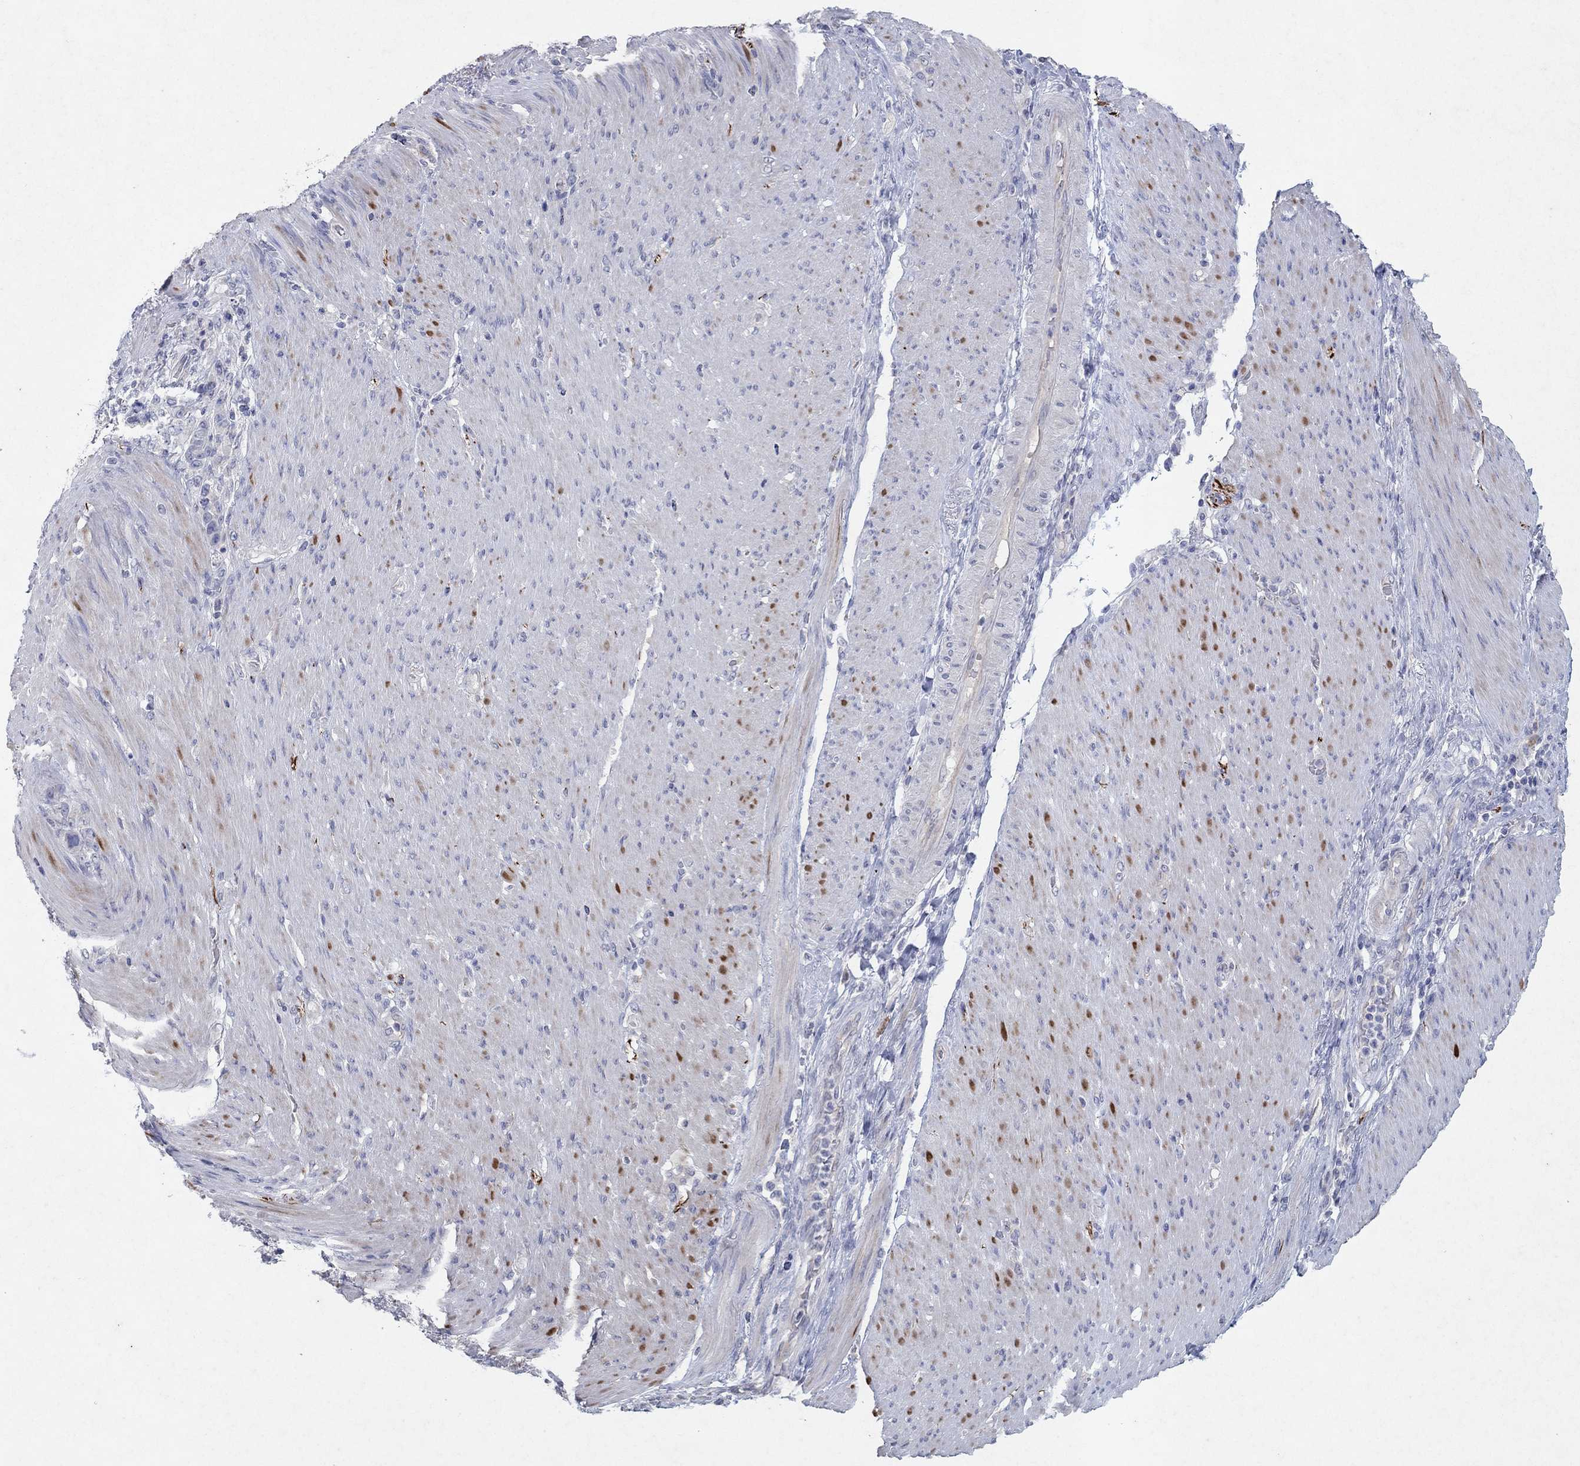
{"staining": {"intensity": "negative", "quantity": "none", "location": "none"}, "tissue": "stomach cancer", "cell_type": "Tumor cells", "image_type": "cancer", "snomed": [{"axis": "morphology", "description": "Adenocarcinoma, NOS"}, {"axis": "topography", "description": "Stomach"}], "caption": "Immunohistochemistry photomicrograph of neoplastic tissue: adenocarcinoma (stomach) stained with DAB displays no significant protein staining in tumor cells. (Stains: DAB IHC with hematoxylin counter stain, Microscopy: brightfield microscopy at high magnification).", "gene": "KRT40", "patient": {"sex": "female", "age": 79}}